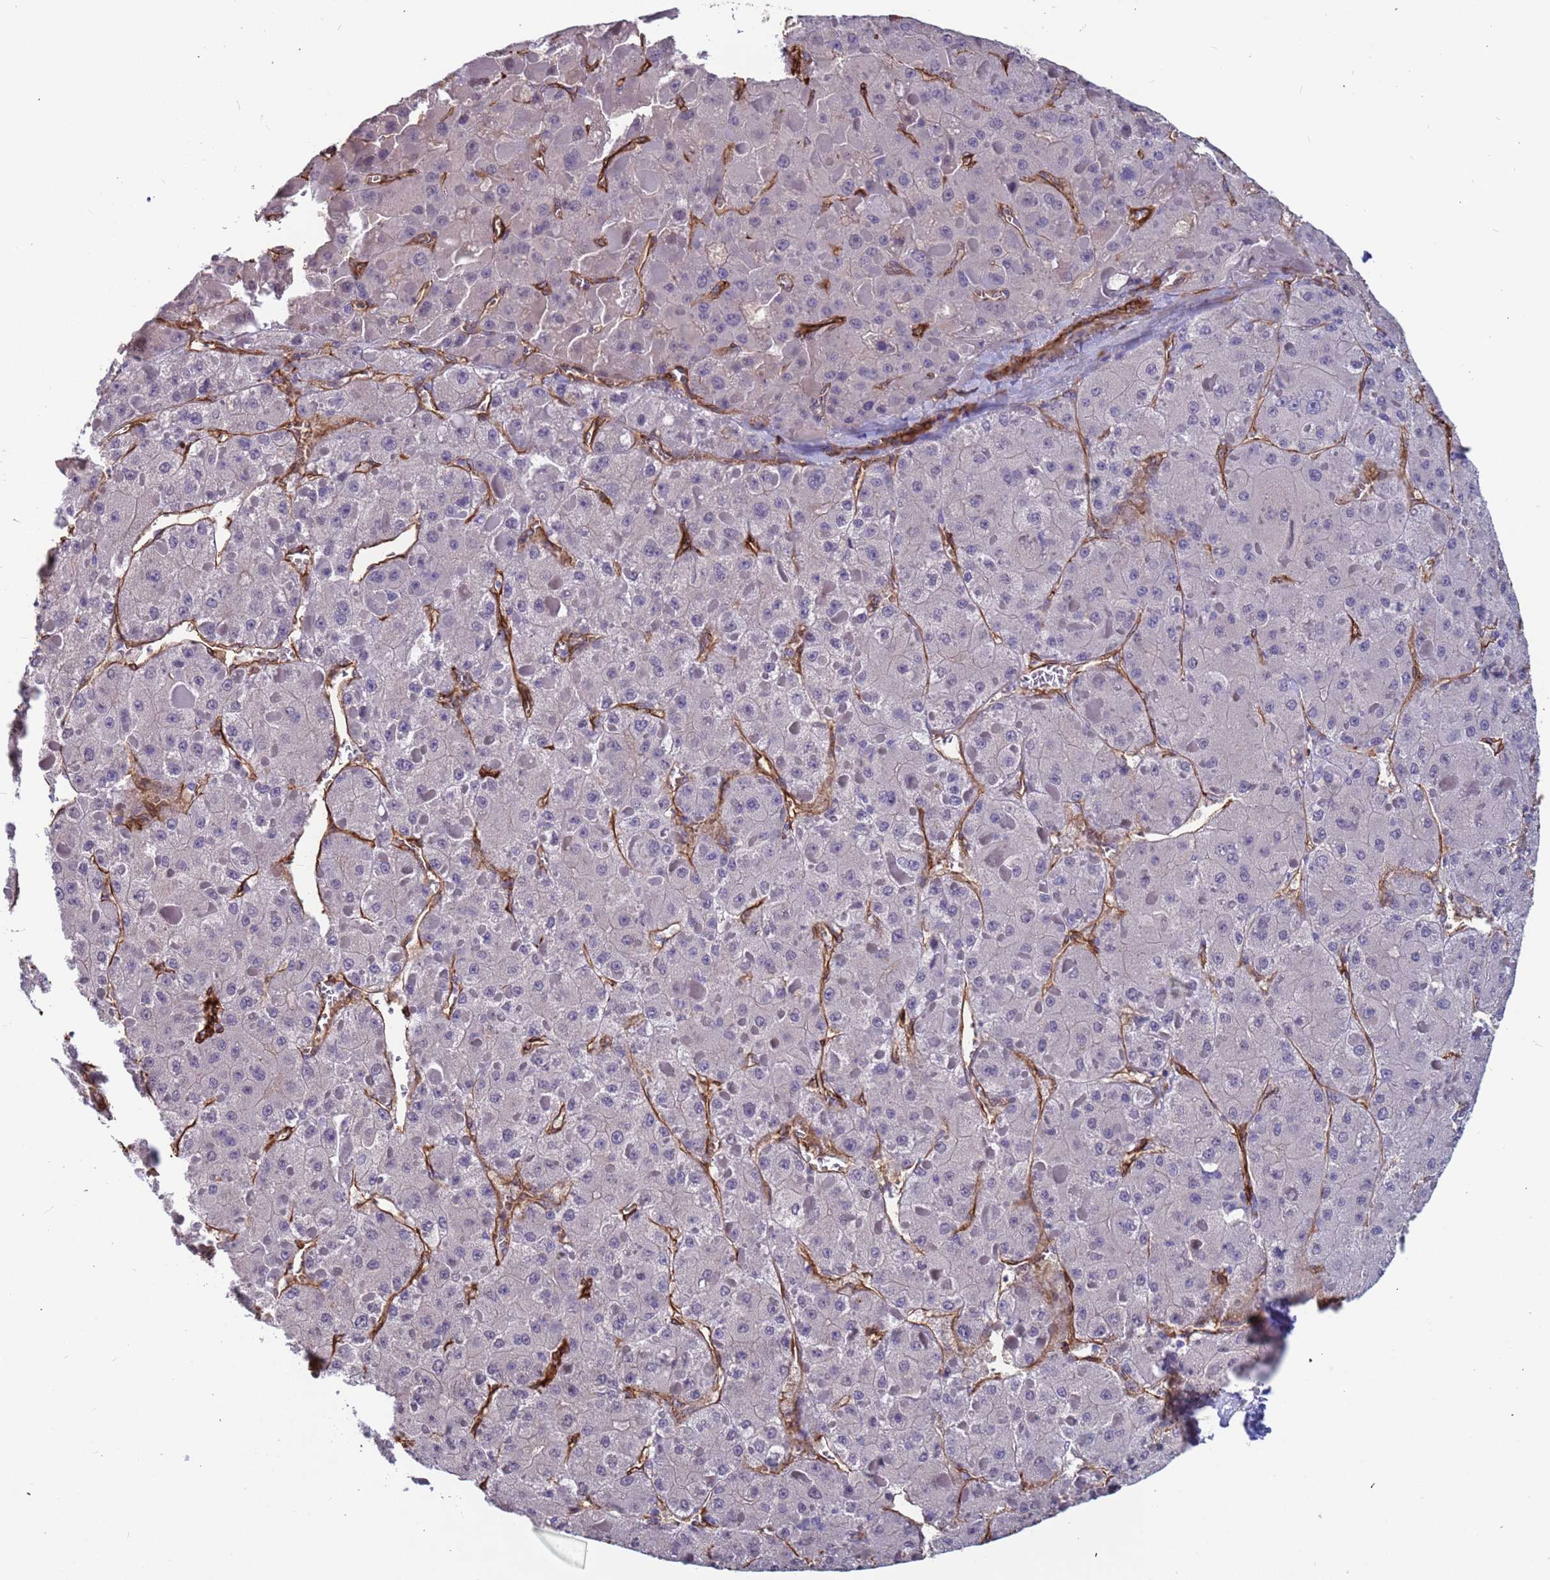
{"staining": {"intensity": "negative", "quantity": "none", "location": "none"}, "tissue": "liver cancer", "cell_type": "Tumor cells", "image_type": "cancer", "snomed": [{"axis": "morphology", "description": "Carcinoma, Hepatocellular, NOS"}, {"axis": "topography", "description": "Liver"}], "caption": "DAB immunohistochemical staining of liver cancer (hepatocellular carcinoma) shows no significant expression in tumor cells.", "gene": "EHD2", "patient": {"sex": "female", "age": 73}}